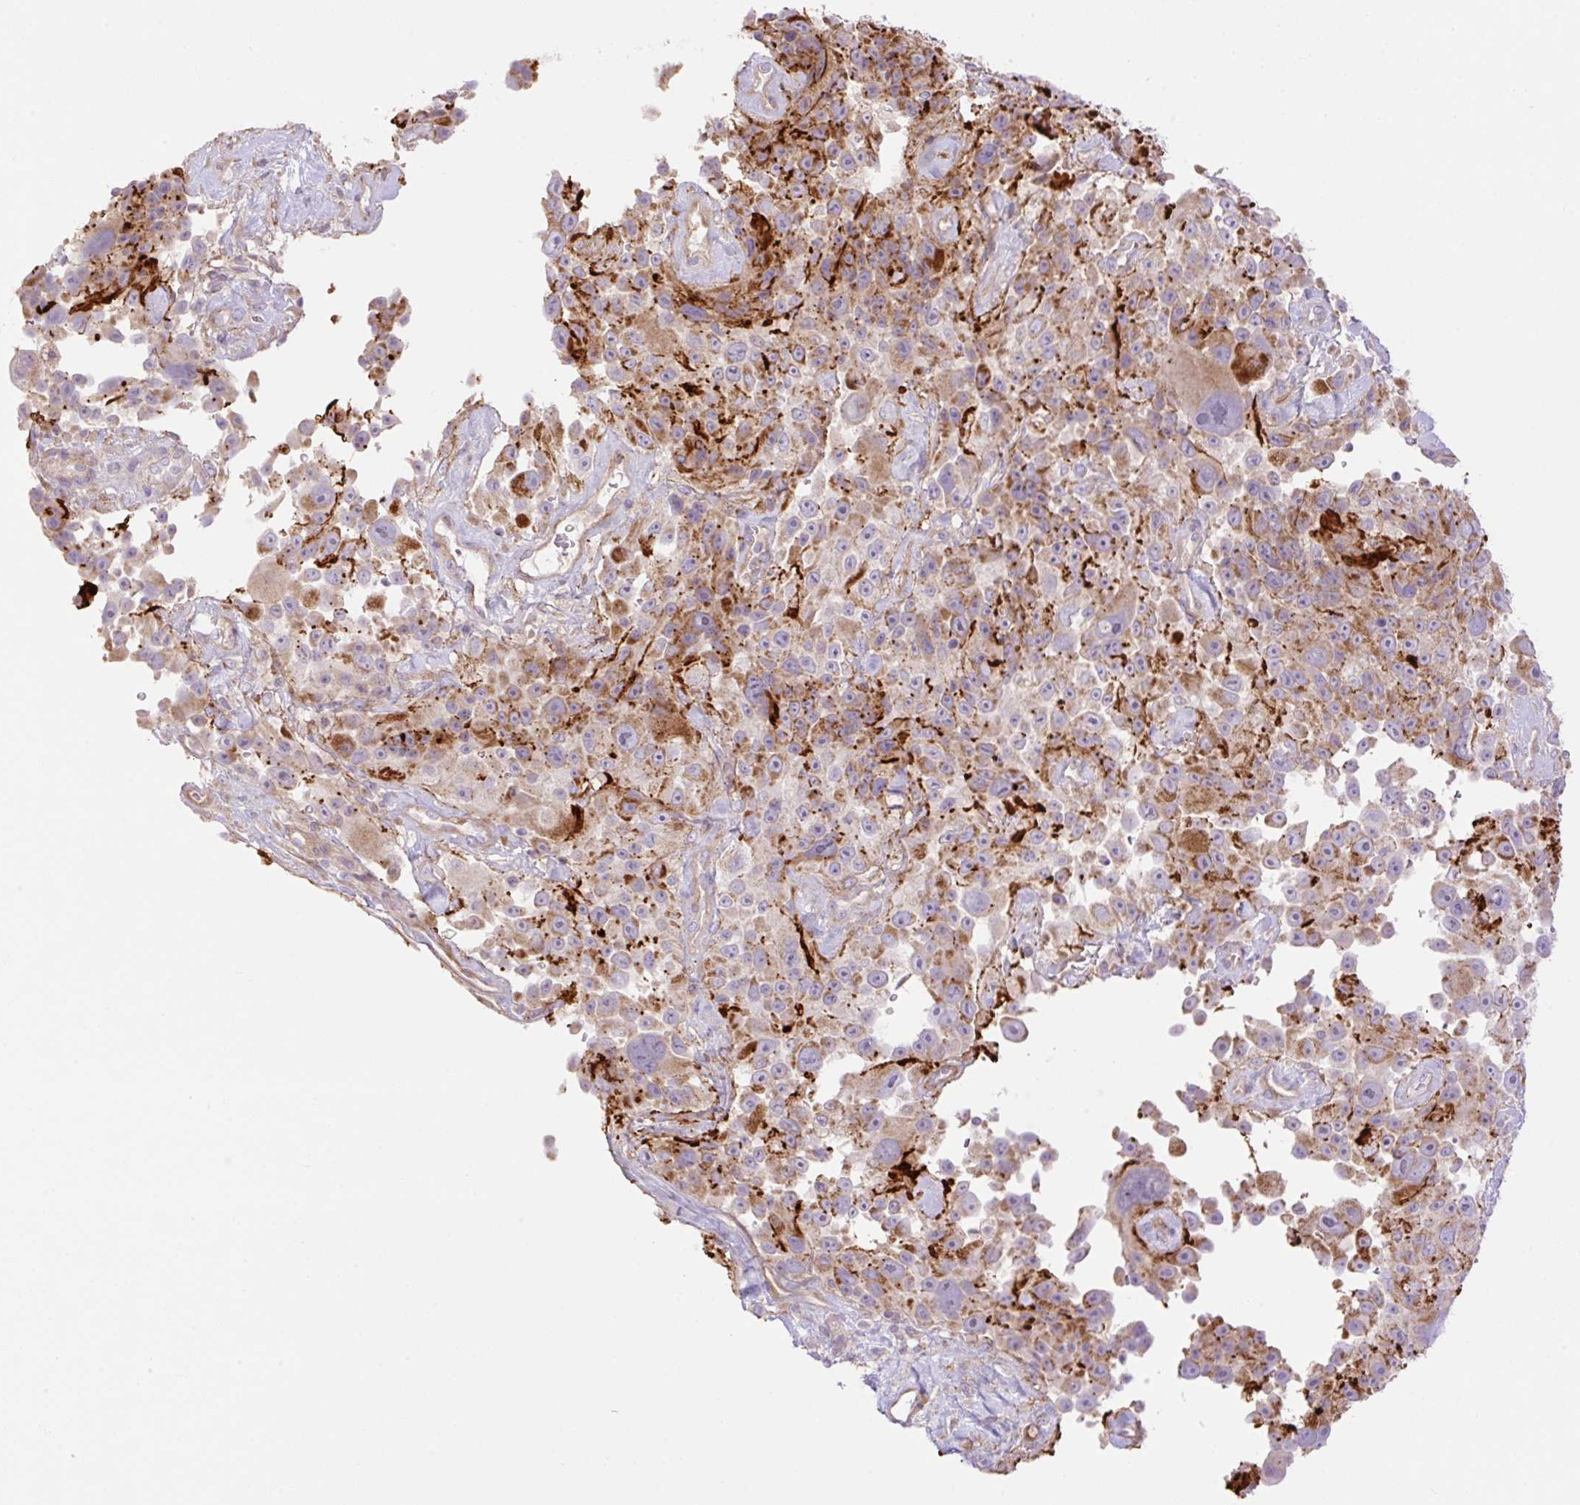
{"staining": {"intensity": "moderate", "quantity": ">75%", "location": "cytoplasmic/membranous"}, "tissue": "melanoma", "cell_type": "Tumor cells", "image_type": "cancer", "snomed": [{"axis": "morphology", "description": "Malignant melanoma, Metastatic site"}, {"axis": "topography", "description": "Lymph node"}], "caption": "Protein staining of melanoma tissue demonstrates moderate cytoplasmic/membranous expression in about >75% of tumor cells.", "gene": "VPS25", "patient": {"sex": "male", "age": 62}}